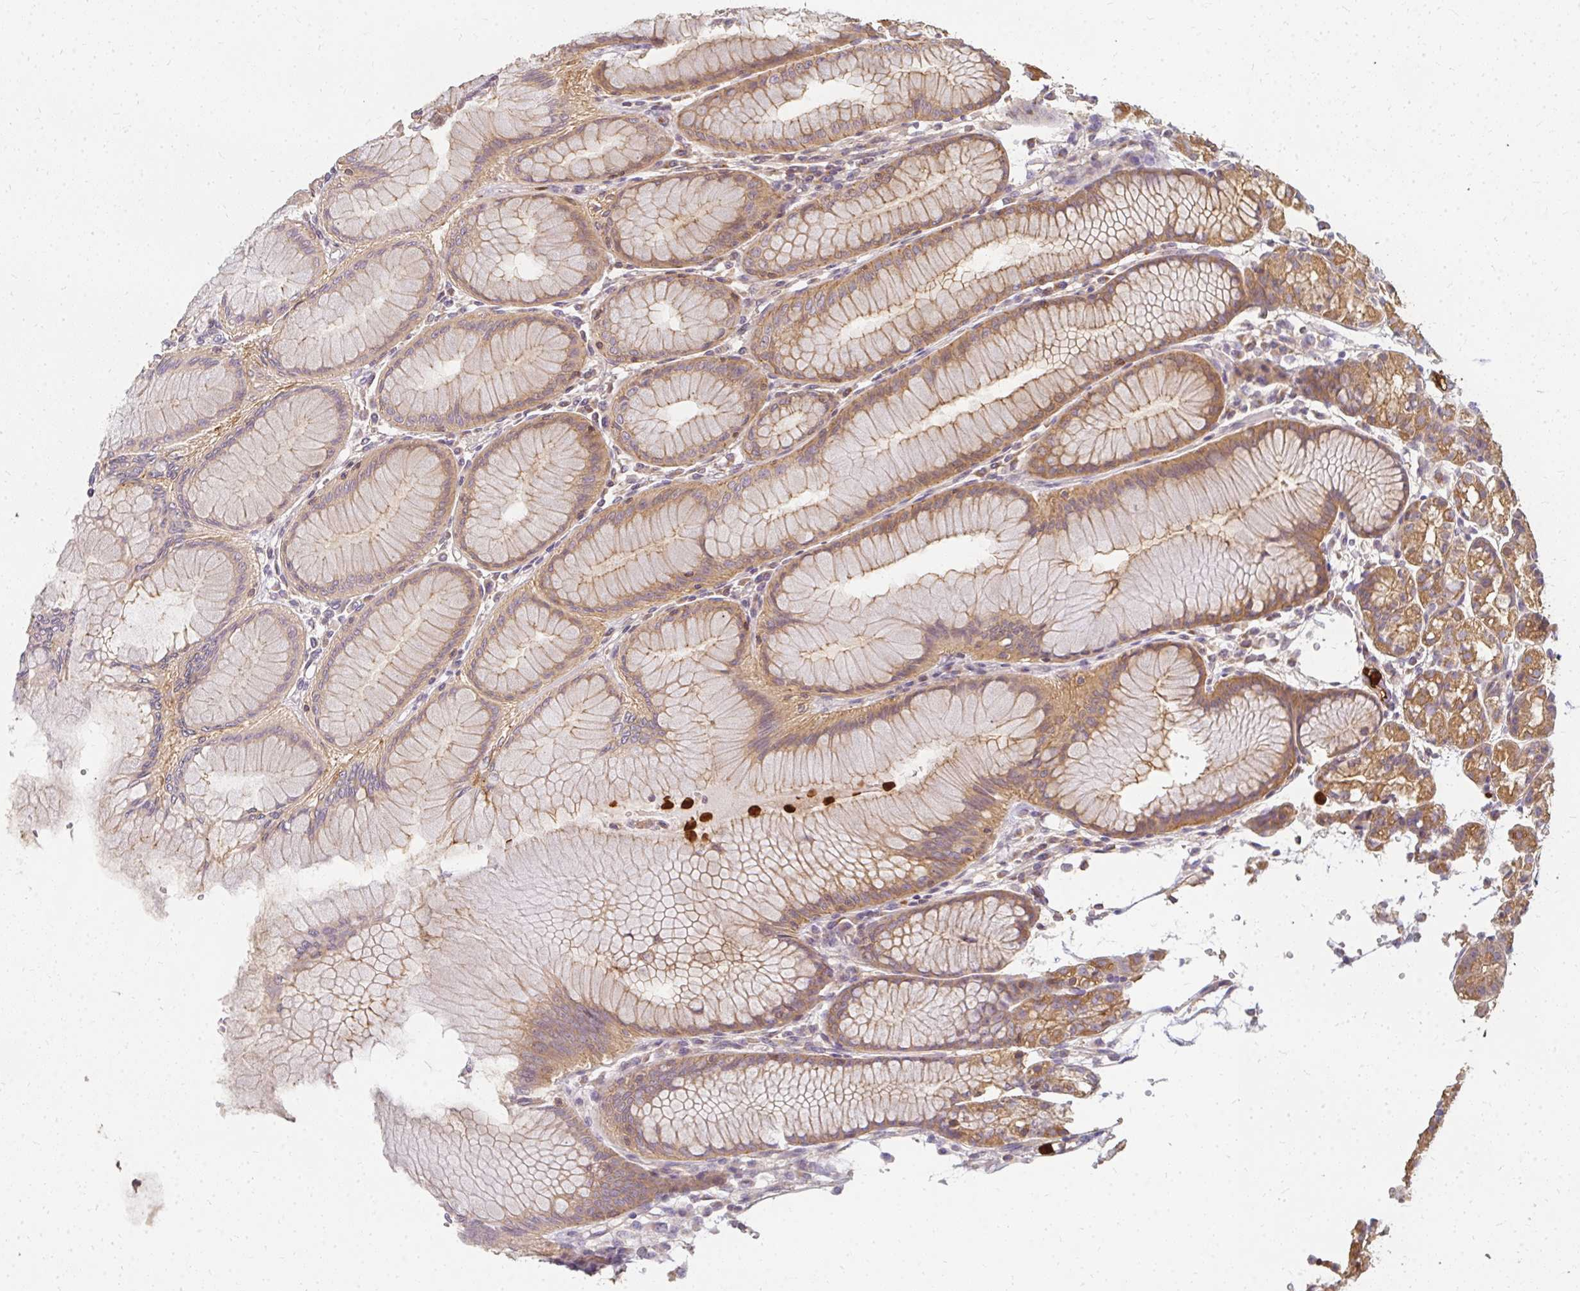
{"staining": {"intensity": "moderate", "quantity": ">75%", "location": "cytoplasmic/membranous"}, "tissue": "stomach", "cell_type": "Glandular cells", "image_type": "normal", "snomed": [{"axis": "morphology", "description": "Normal tissue, NOS"}, {"axis": "topography", "description": "Stomach"}], "caption": "Protein expression analysis of normal stomach exhibits moderate cytoplasmic/membranous expression in approximately >75% of glandular cells.", "gene": "CNTRL", "patient": {"sex": "female", "age": 57}}